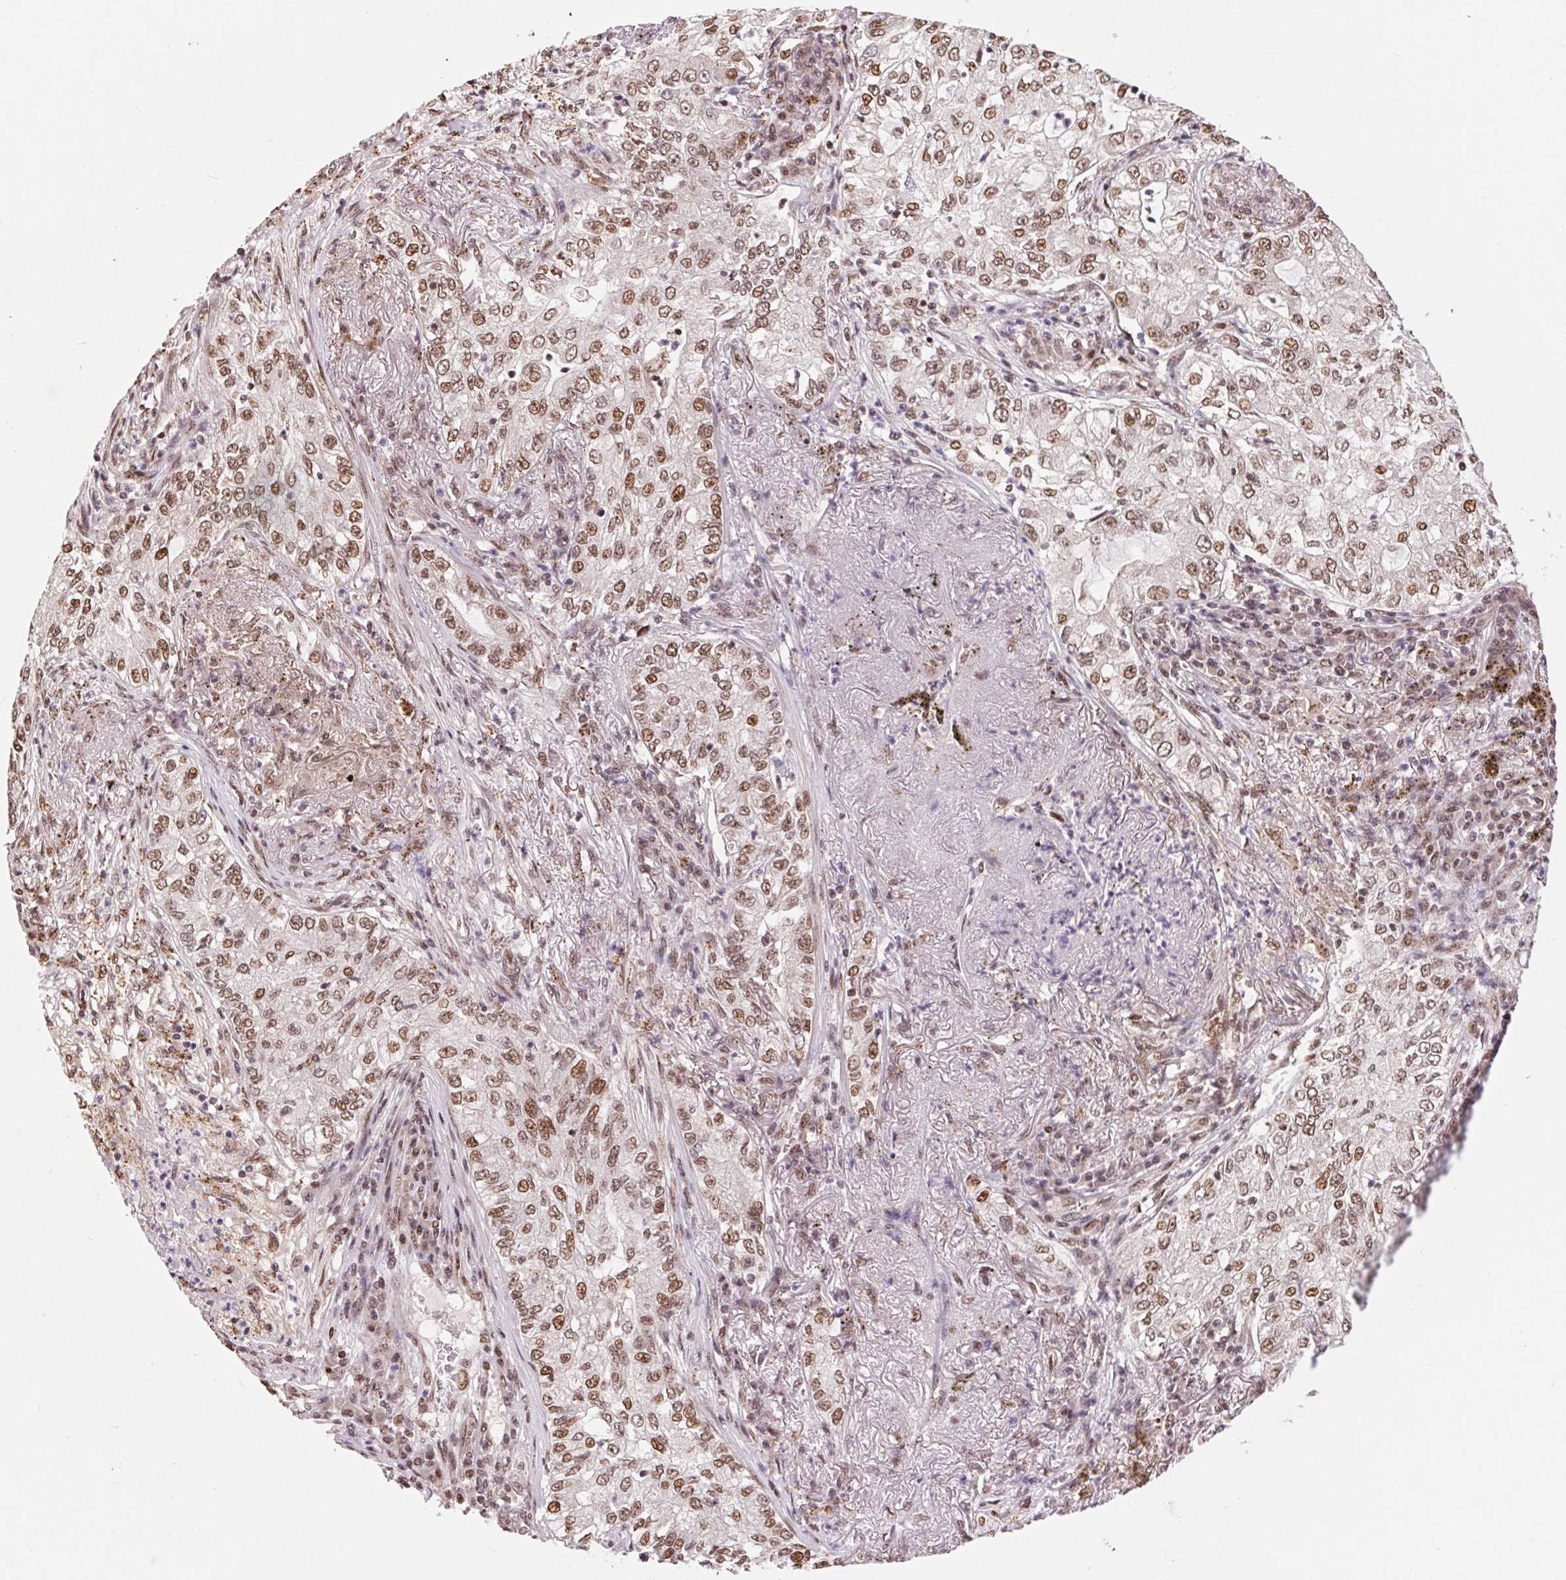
{"staining": {"intensity": "moderate", "quantity": ">75%", "location": "nuclear"}, "tissue": "lung cancer", "cell_type": "Tumor cells", "image_type": "cancer", "snomed": [{"axis": "morphology", "description": "Adenocarcinoma, NOS"}, {"axis": "topography", "description": "Lung"}], "caption": "A medium amount of moderate nuclear positivity is present in about >75% of tumor cells in adenocarcinoma (lung) tissue.", "gene": "RAD23A", "patient": {"sex": "female", "age": 73}}